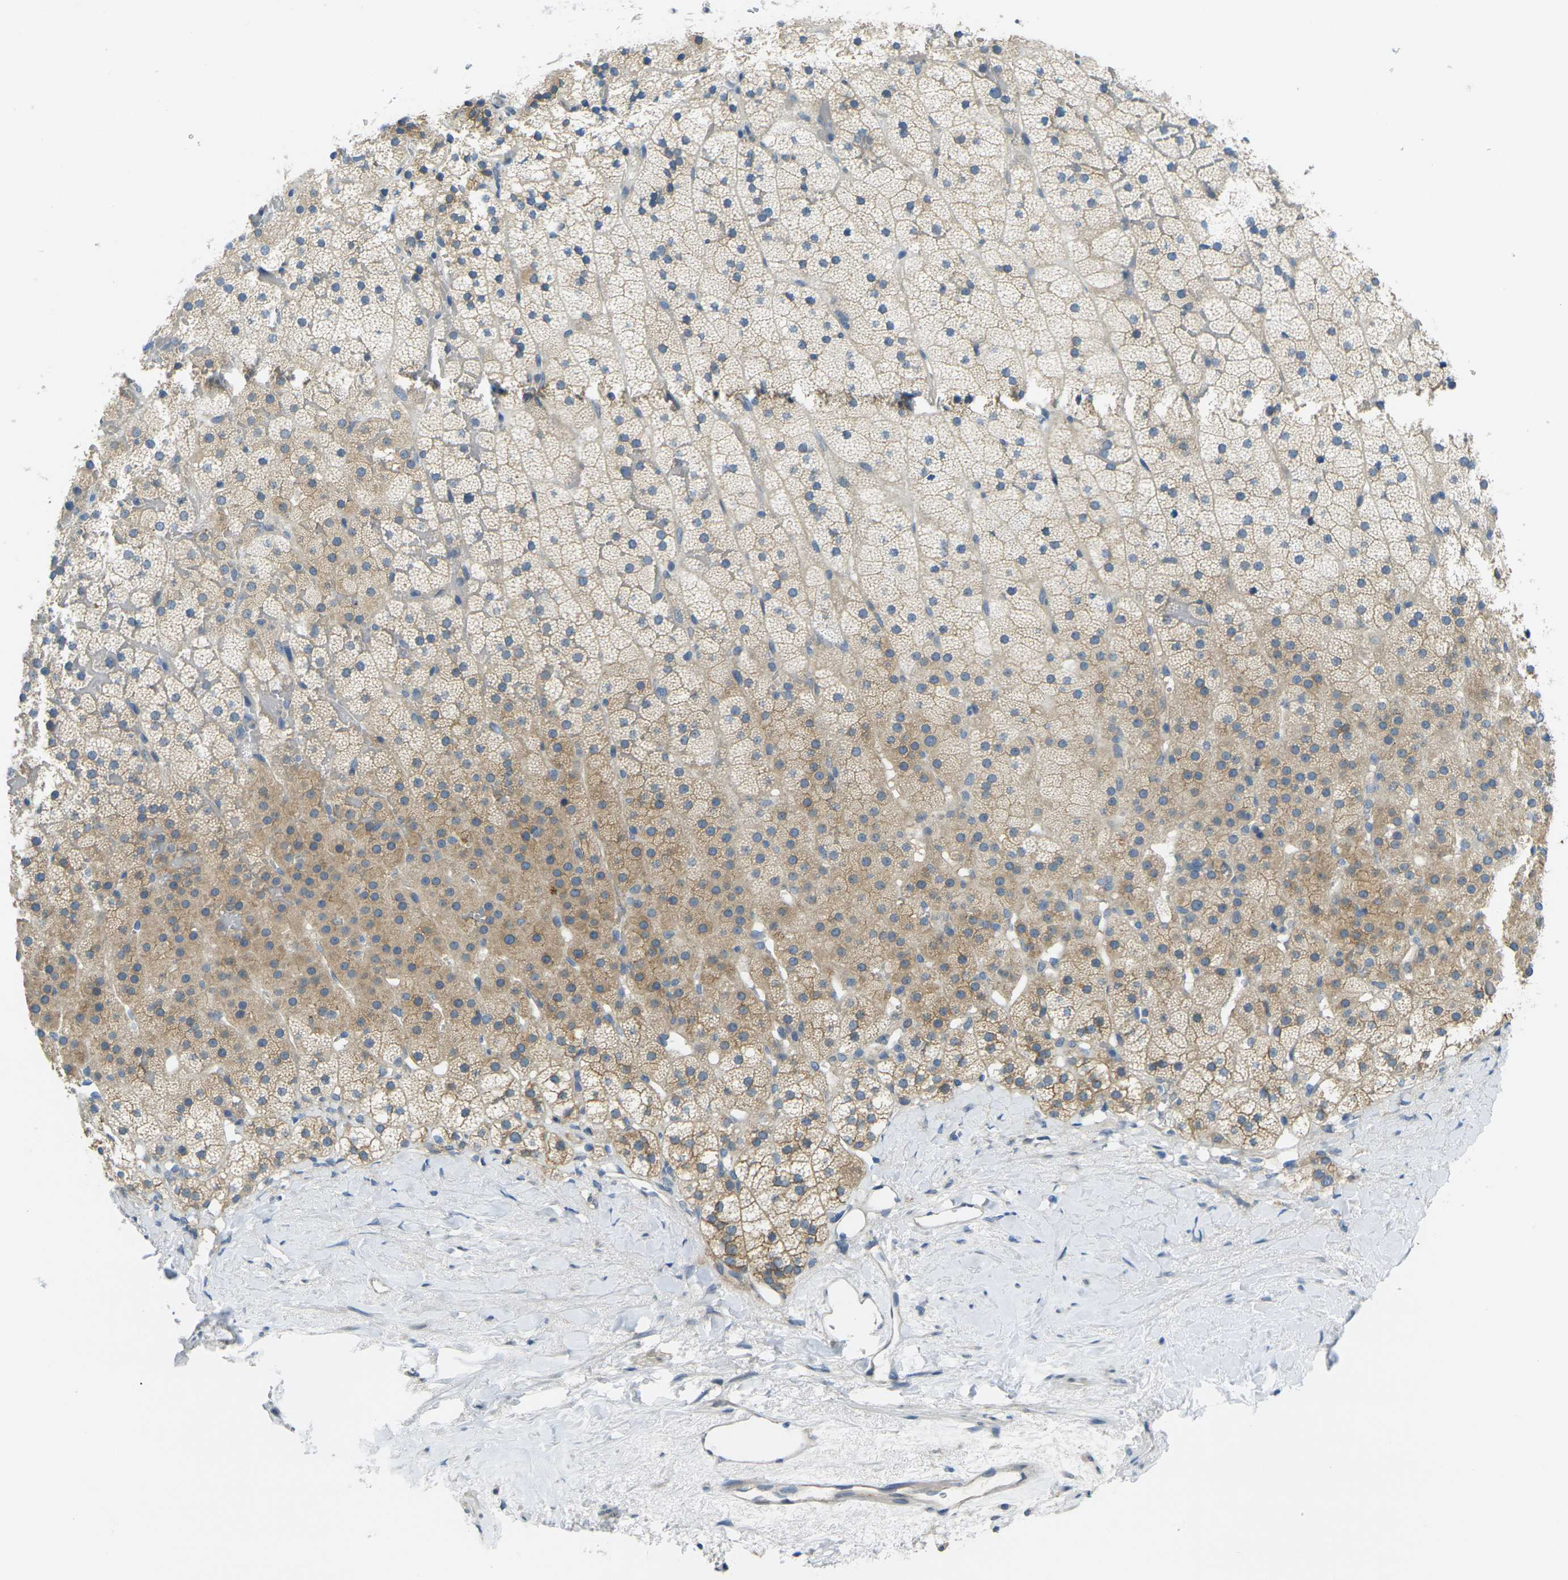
{"staining": {"intensity": "moderate", "quantity": ">75%", "location": "cytoplasmic/membranous"}, "tissue": "adrenal gland", "cell_type": "Glandular cells", "image_type": "normal", "snomed": [{"axis": "morphology", "description": "Normal tissue, NOS"}, {"axis": "topography", "description": "Adrenal gland"}], "caption": "IHC photomicrograph of benign adrenal gland: adrenal gland stained using immunohistochemistry (IHC) reveals medium levels of moderate protein expression localized specifically in the cytoplasmic/membranous of glandular cells, appearing as a cytoplasmic/membranous brown color.", "gene": "RHBDD1", "patient": {"sex": "male", "age": 35}}